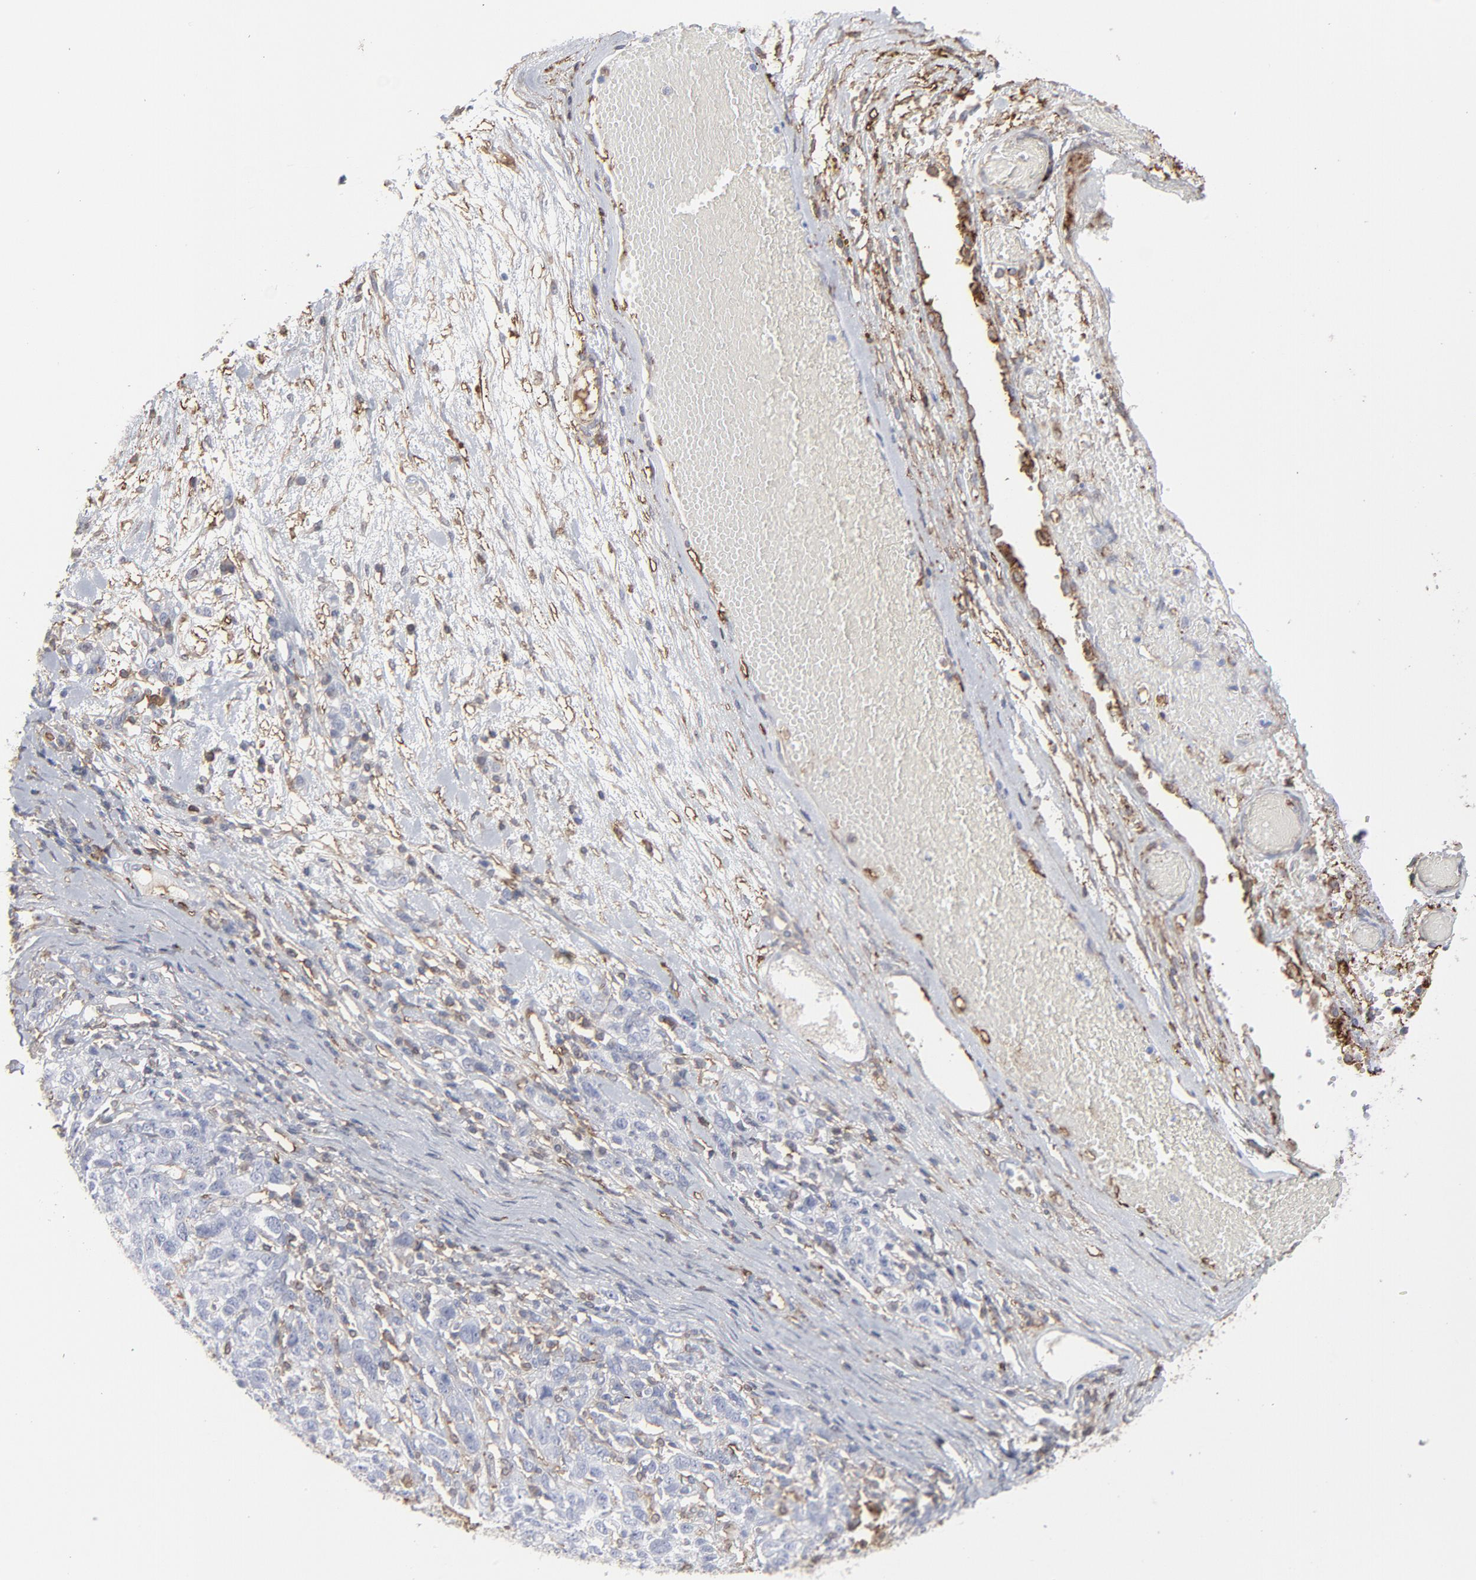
{"staining": {"intensity": "moderate", "quantity": "<25%", "location": "cytoplasmic/membranous"}, "tissue": "ovarian cancer", "cell_type": "Tumor cells", "image_type": "cancer", "snomed": [{"axis": "morphology", "description": "Cystadenocarcinoma, serous, NOS"}, {"axis": "topography", "description": "Ovary"}], "caption": "Ovarian cancer (serous cystadenocarcinoma) stained with a brown dye displays moderate cytoplasmic/membranous positive positivity in approximately <25% of tumor cells.", "gene": "ANXA5", "patient": {"sex": "female", "age": 71}}